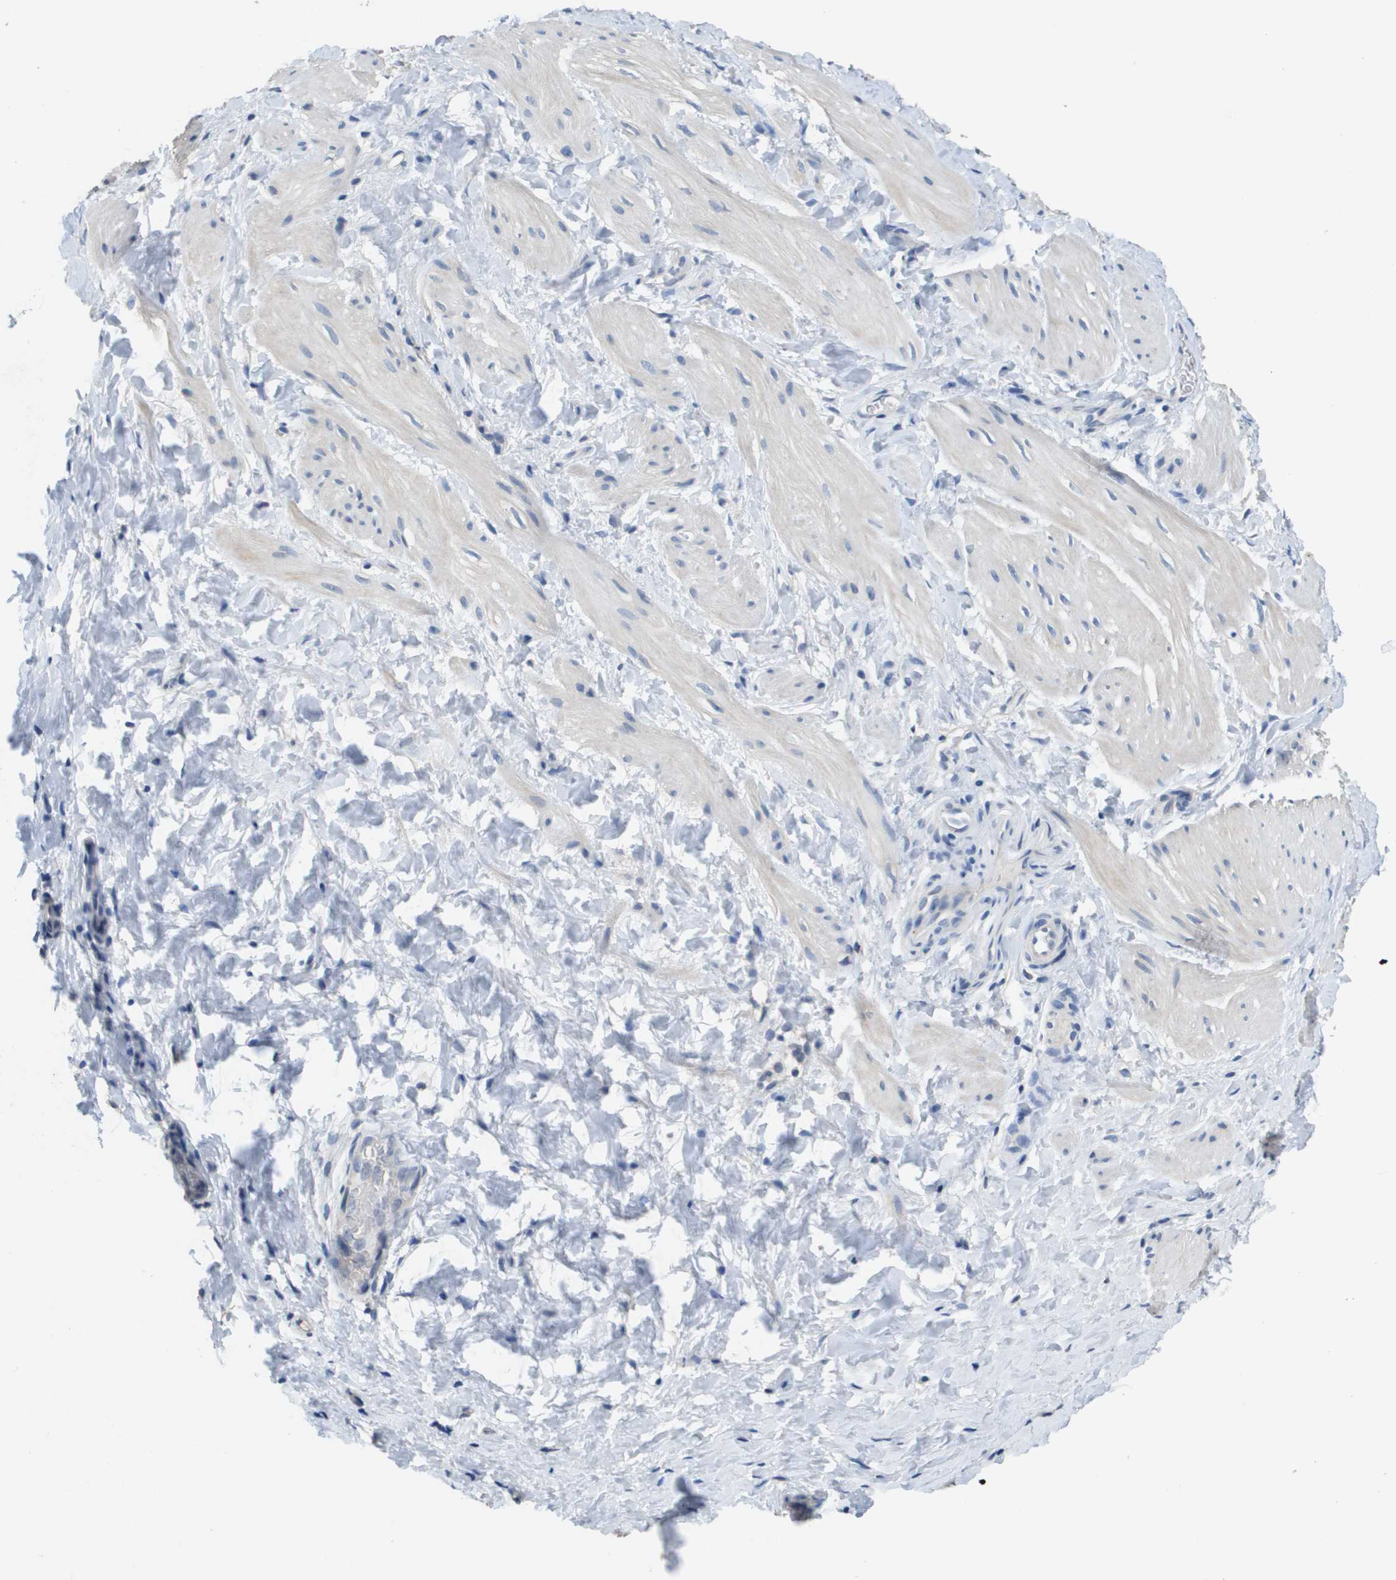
{"staining": {"intensity": "negative", "quantity": "none", "location": "none"}, "tissue": "smooth muscle", "cell_type": "Smooth muscle cells", "image_type": "normal", "snomed": [{"axis": "morphology", "description": "Normal tissue, NOS"}, {"axis": "topography", "description": "Smooth muscle"}], "caption": "The image shows no significant staining in smooth muscle cells of smooth muscle. (IHC, brightfield microscopy, high magnification).", "gene": "MT3", "patient": {"sex": "male", "age": 16}}